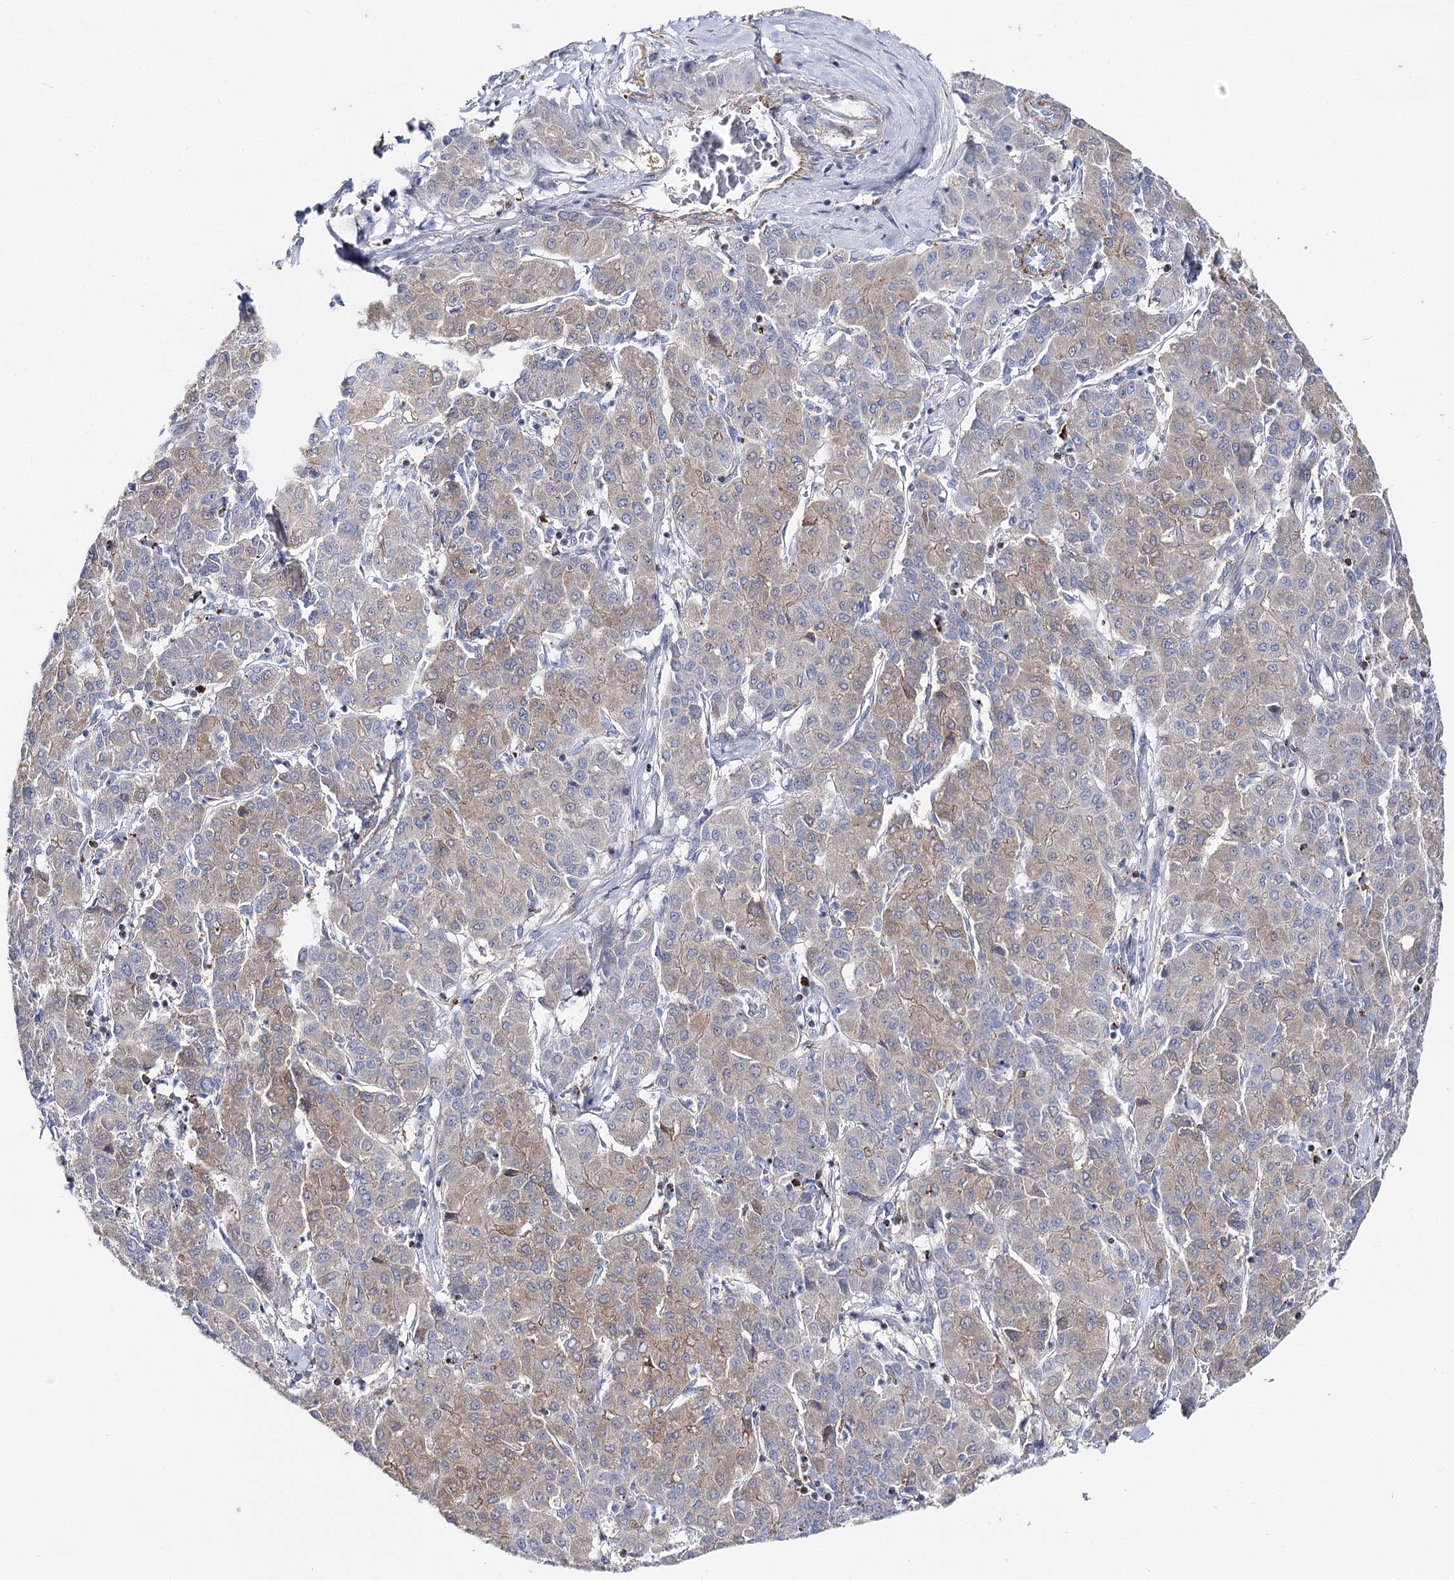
{"staining": {"intensity": "weak", "quantity": "25%-75%", "location": "cytoplasmic/membranous"}, "tissue": "liver cancer", "cell_type": "Tumor cells", "image_type": "cancer", "snomed": [{"axis": "morphology", "description": "Carcinoma, Hepatocellular, NOS"}, {"axis": "topography", "description": "Liver"}], "caption": "High-magnification brightfield microscopy of liver cancer stained with DAB (brown) and counterstained with hematoxylin (blue). tumor cells exhibit weak cytoplasmic/membranous expression is identified in about25%-75% of cells.", "gene": "AGXT2", "patient": {"sex": "male", "age": 65}}